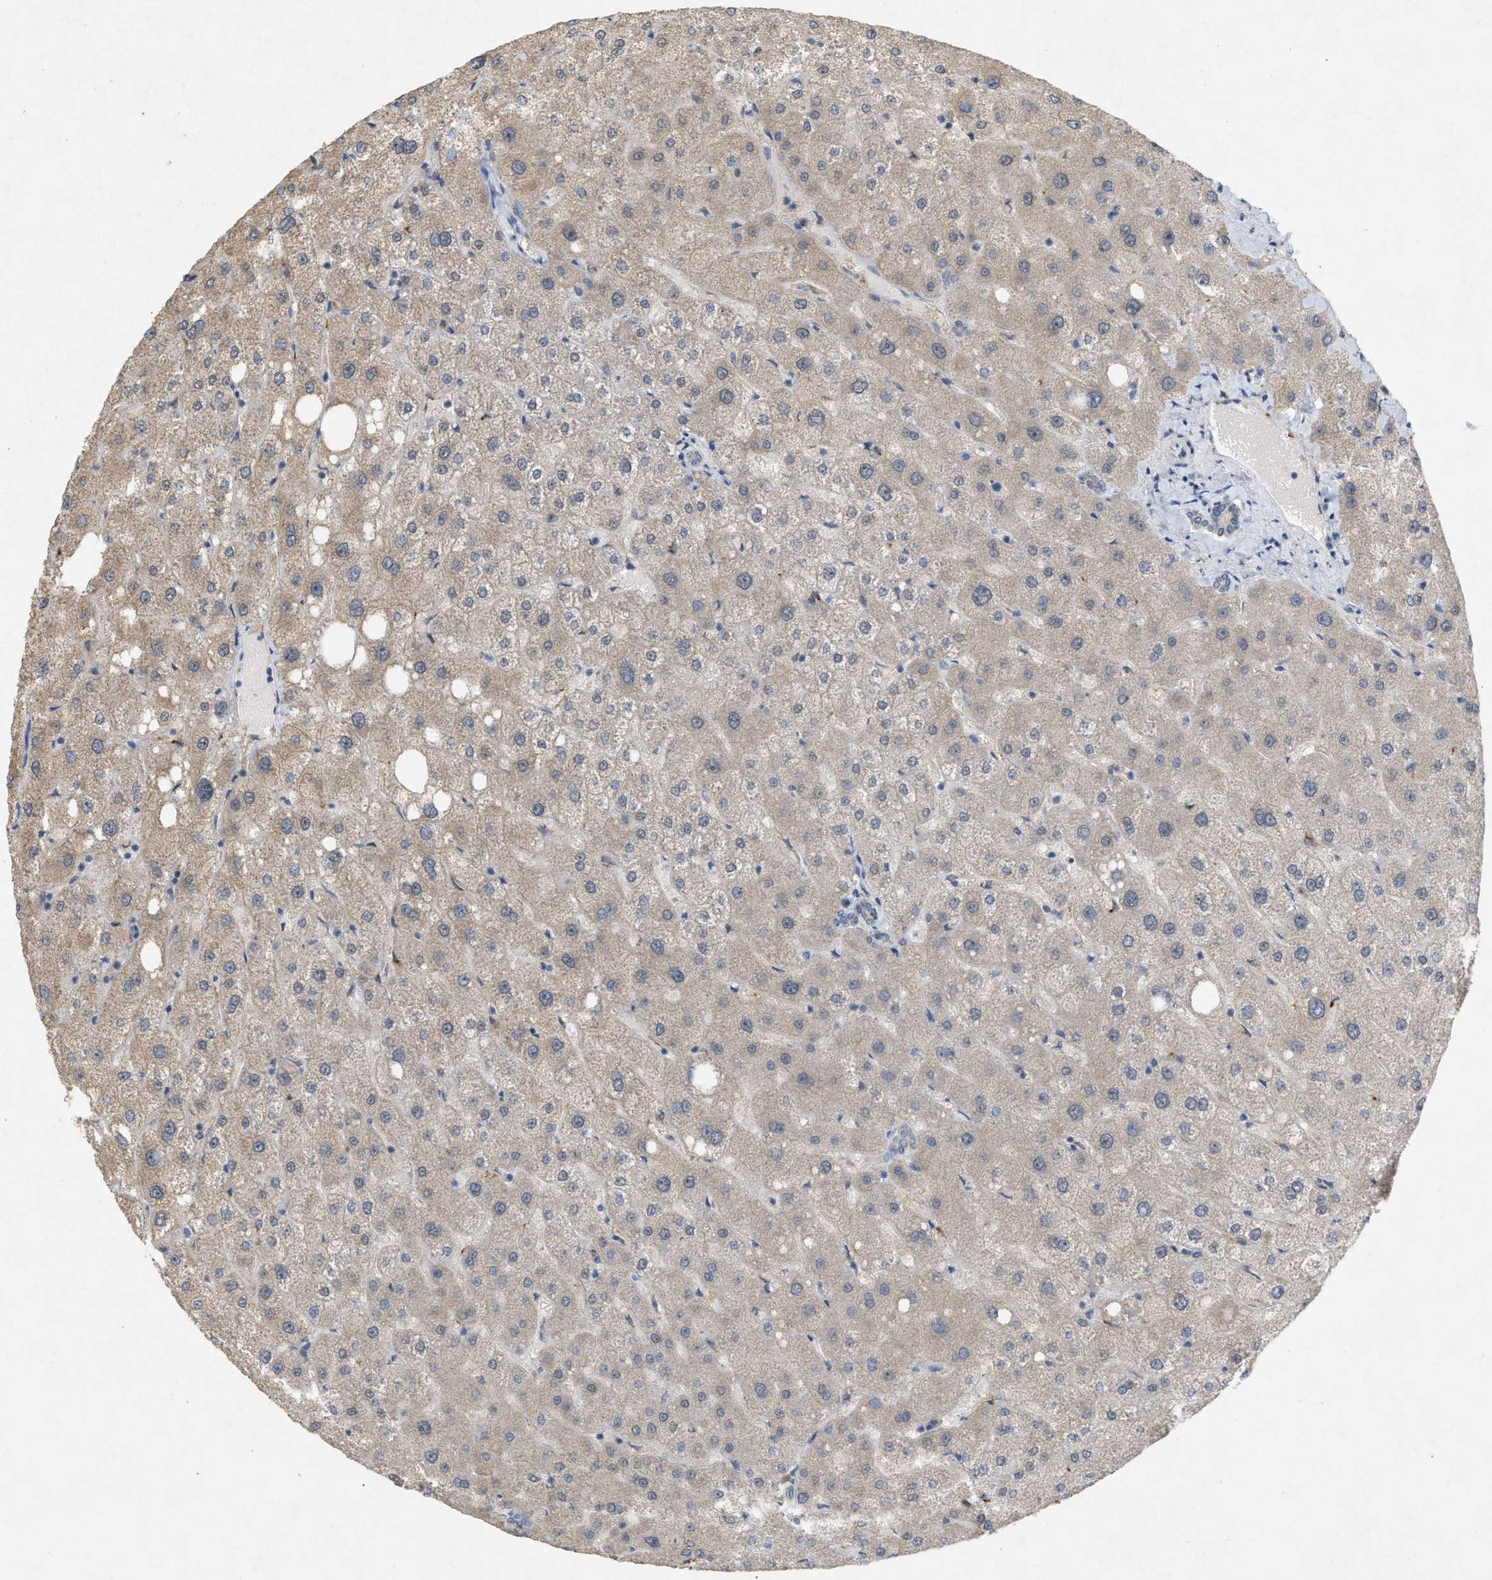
{"staining": {"intensity": "negative", "quantity": "none", "location": "none"}, "tissue": "liver", "cell_type": "Cholangiocytes", "image_type": "normal", "snomed": [{"axis": "morphology", "description": "Normal tissue, NOS"}, {"axis": "topography", "description": "Liver"}], "caption": "Cholangiocytes show no significant protein staining in unremarkable liver. (DAB IHC with hematoxylin counter stain).", "gene": "DCAF7", "patient": {"sex": "male", "age": 73}}